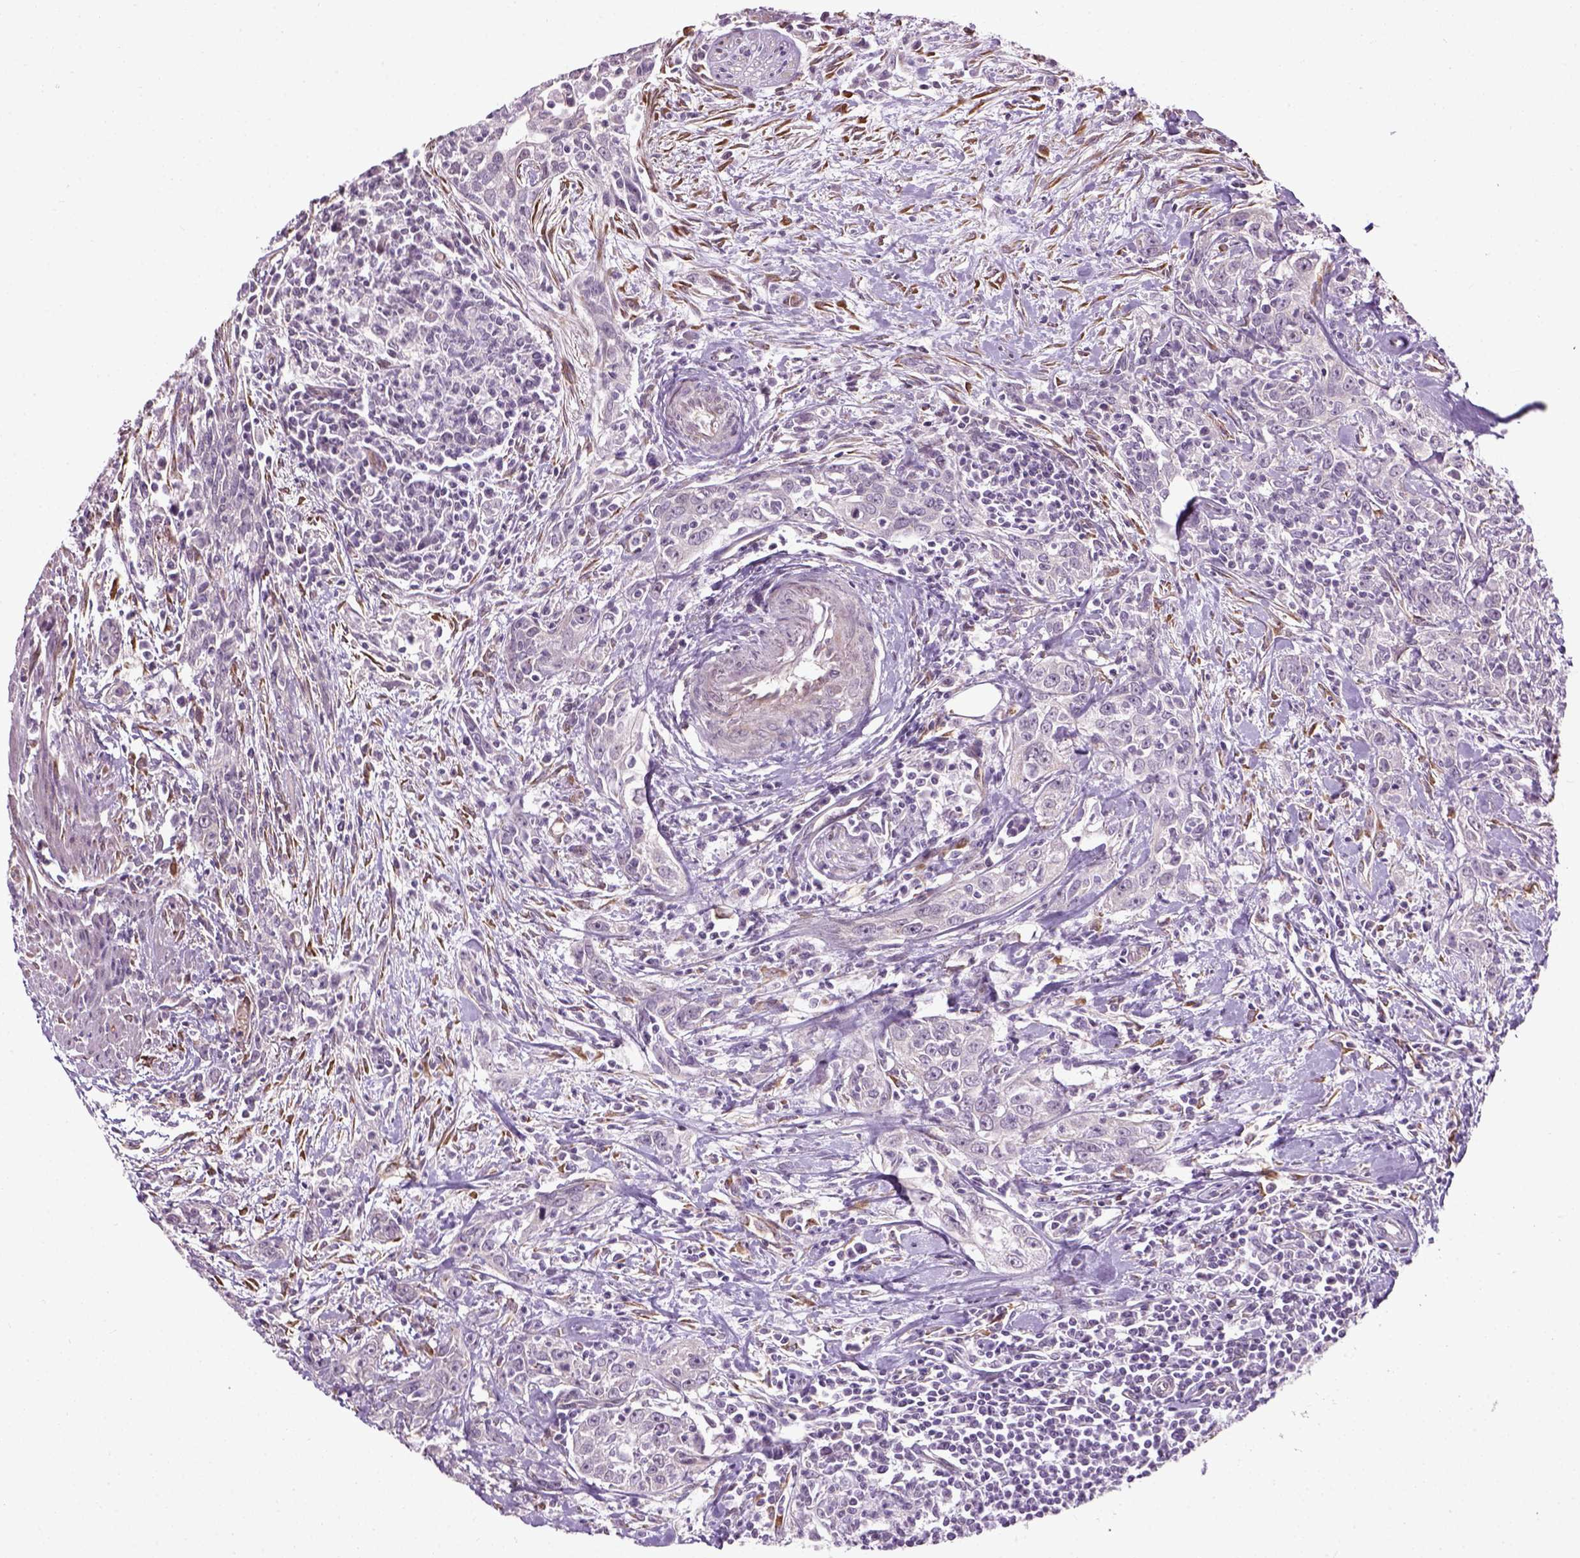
{"staining": {"intensity": "negative", "quantity": "none", "location": "none"}, "tissue": "urothelial cancer", "cell_type": "Tumor cells", "image_type": "cancer", "snomed": [{"axis": "morphology", "description": "Urothelial carcinoma, High grade"}, {"axis": "topography", "description": "Urinary bladder"}], "caption": "Tumor cells show no significant protein positivity in urothelial cancer. (Brightfield microscopy of DAB (3,3'-diaminobenzidine) immunohistochemistry at high magnification).", "gene": "XK", "patient": {"sex": "male", "age": 83}}